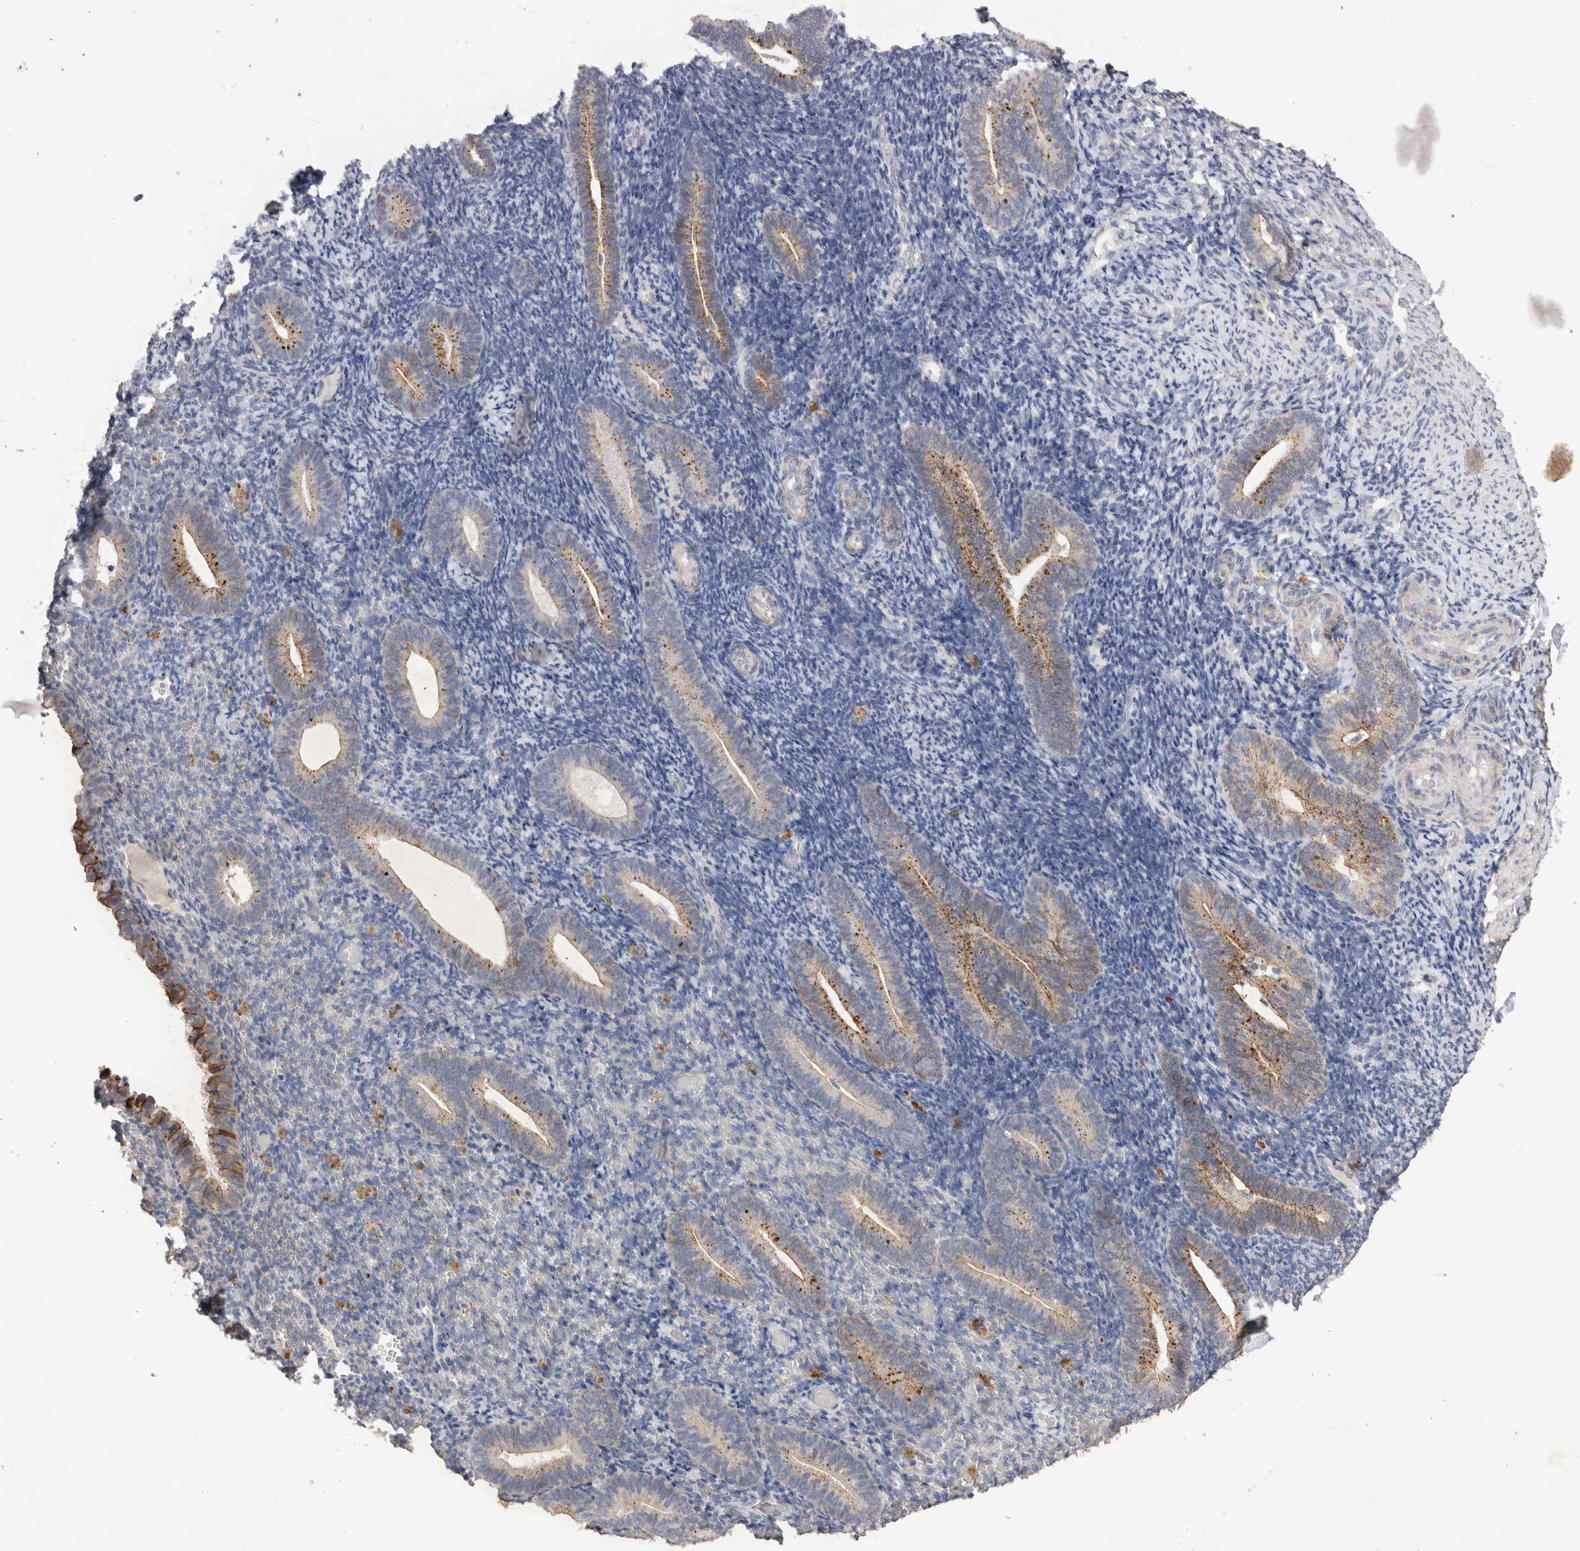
{"staining": {"intensity": "weak", "quantity": "<25%", "location": "cytoplasmic/membranous"}, "tissue": "endometrium", "cell_type": "Cells in endometrial stroma", "image_type": "normal", "snomed": [{"axis": "morphology", "description": "Normal tissue, NOS"}, {"axis": "topography", "description": "Endometrium"}], "caption": "High power microscopy image of an immunohistochemistry photomicrograph of unremarkable endometrium, revealing no significant staining in cells in endometrial stroma. (Immunohistochemistry (ihc), brightfield microscopy, high magnification).", "gene": "CDH6", "patient": {"sex": "female", "age": 51}}